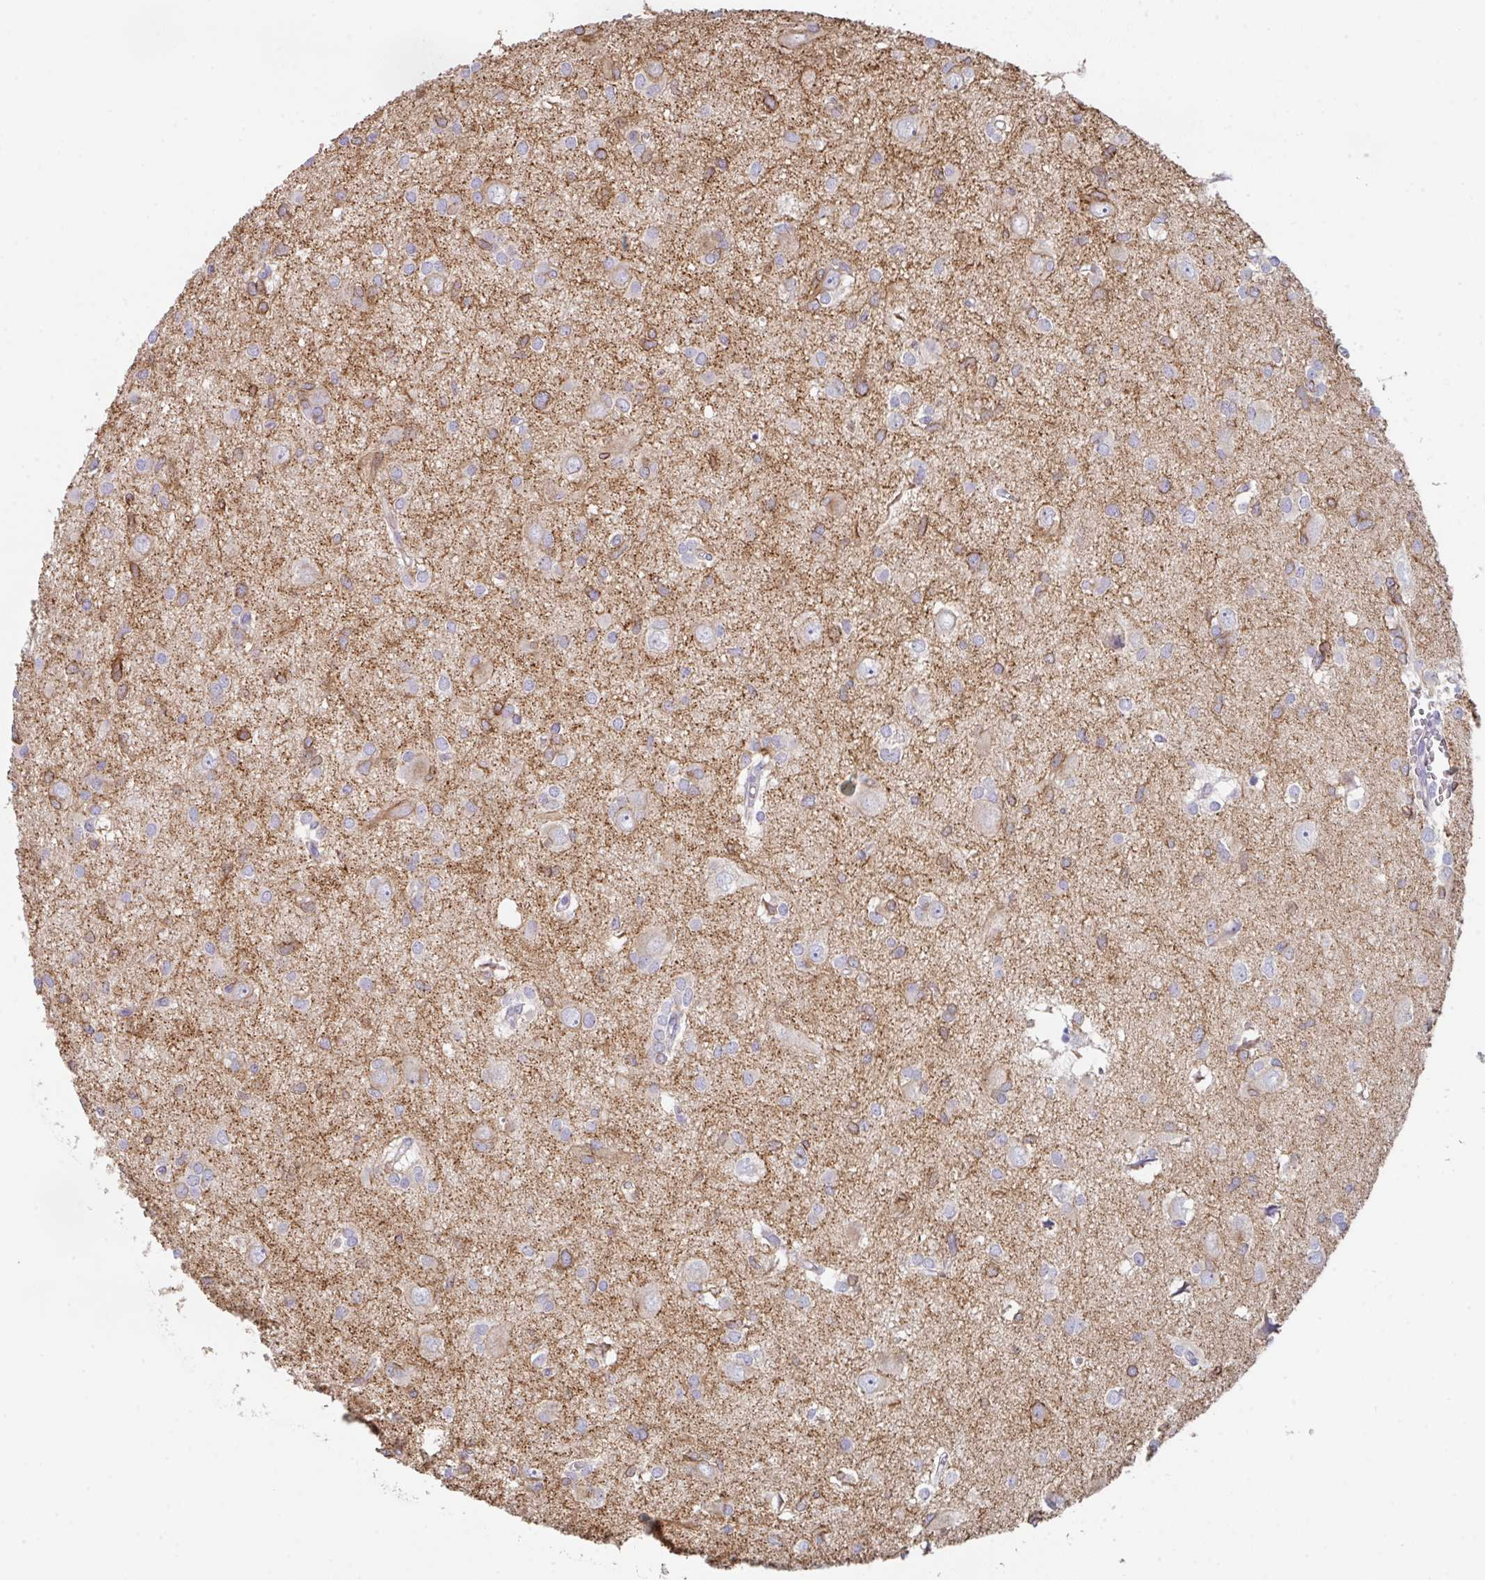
{"staining": {"intensity": "negative", "quantity": "none", "location": "none"}, "tissue": "glioma", "cell_type": "Tumor cells", "image_type": "cancer", "snomed": [{"axis": "morphology", "description": "Glioma, malignant, High grade"}, {"axis": "topography", "description": "Brain"}], "caption": "Tumor cells show no significant protein staining in glioma.", "gene": "DBN1", "patient": {"sex": "male", "age": 23}}